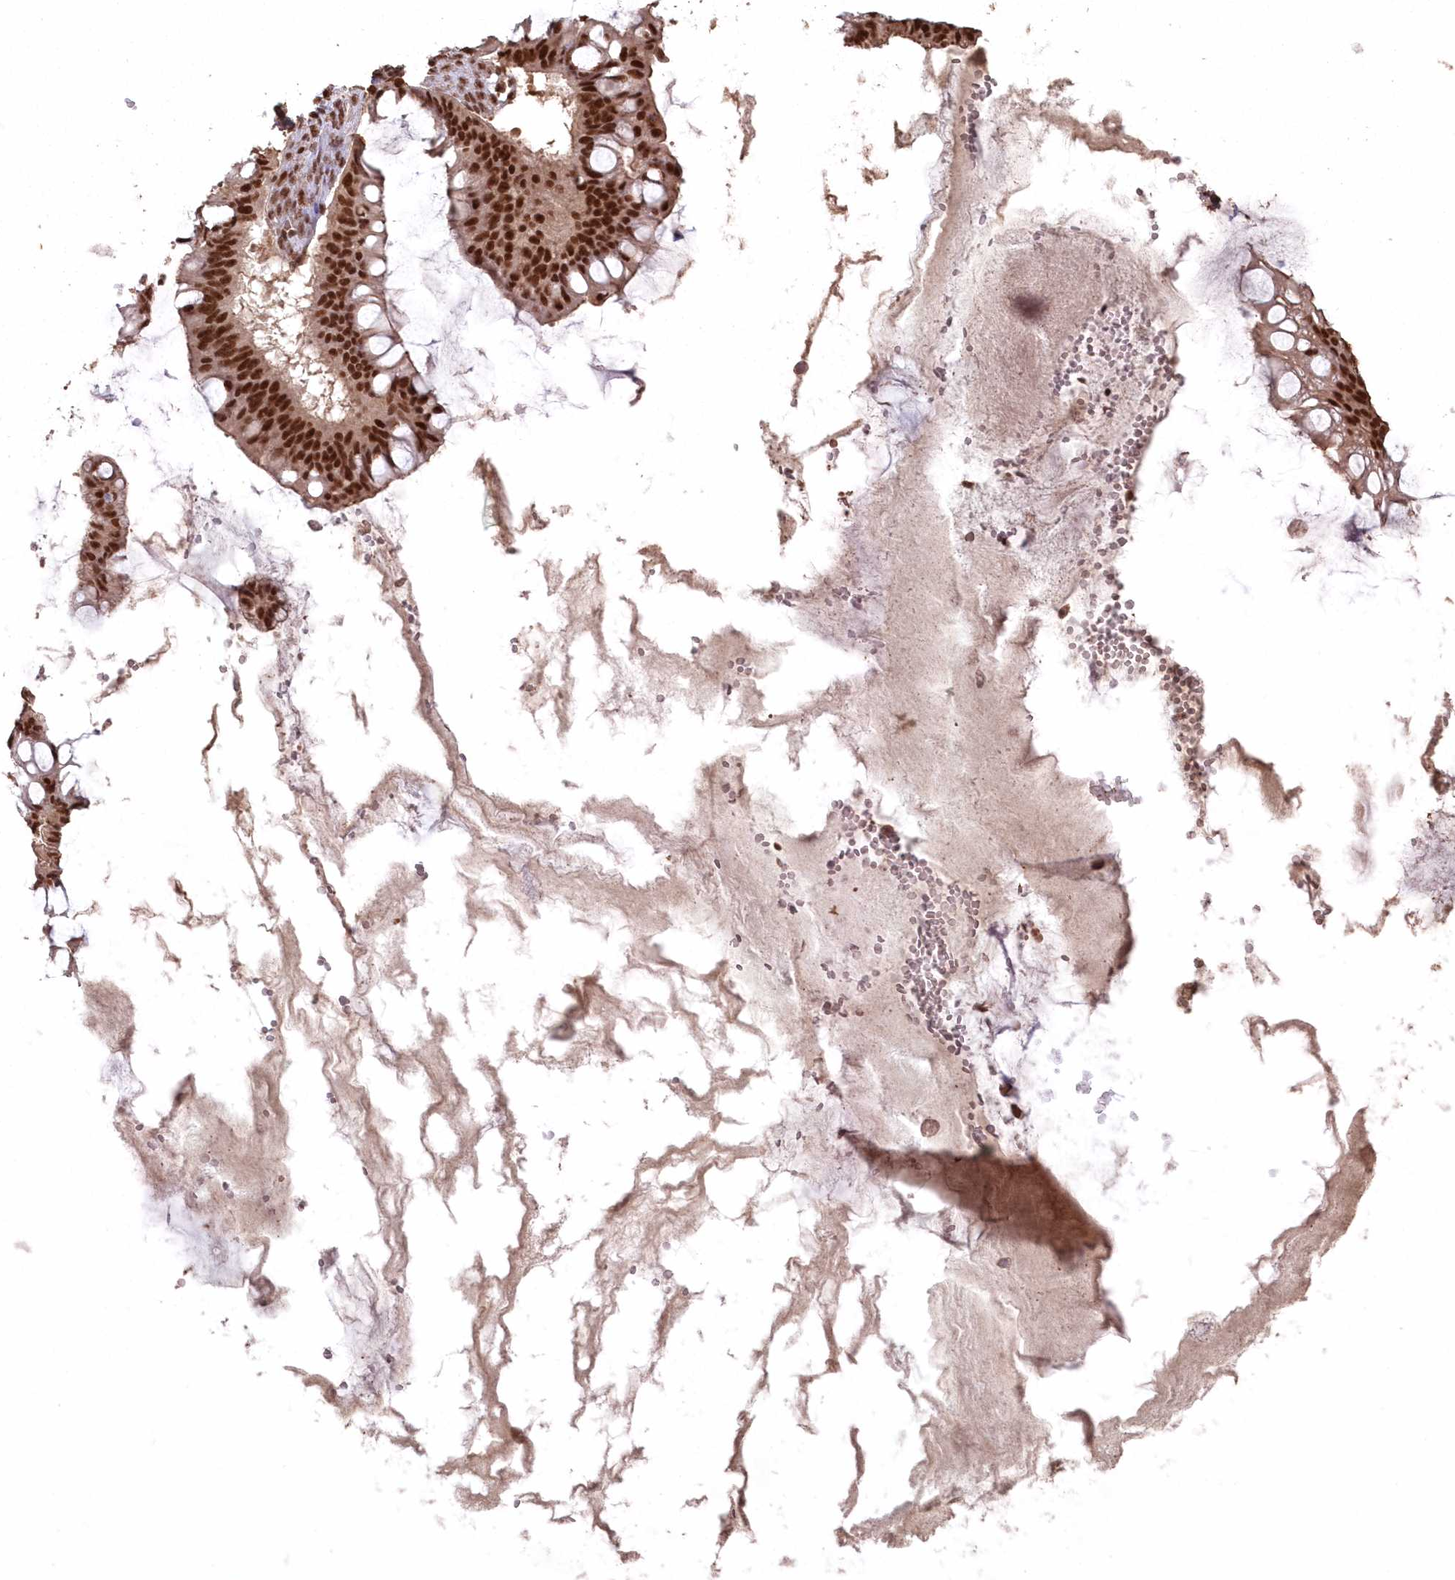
{"staining": {"intensity": "strong", "quantity": ">75%", "location": "nuclear"}, "tissue": "ovarian cancer", "cell_type": "Tumor cells", "image_type": "cancer", "snomed": [{"axis": "morphology", "description": "Cystadenocarcinoma, mucinous, NOS"}, {"axis": "topography", "description": "Ovary"}], "caption": "An immunohistochemistry histopathology image of tumor tissue is shown. Protein staining in brown shows strong nuclear positivity in ovarian cancer within tumor cells.", "gene": "PDS5A", "patient": {"sex": "female", "age": 73}}